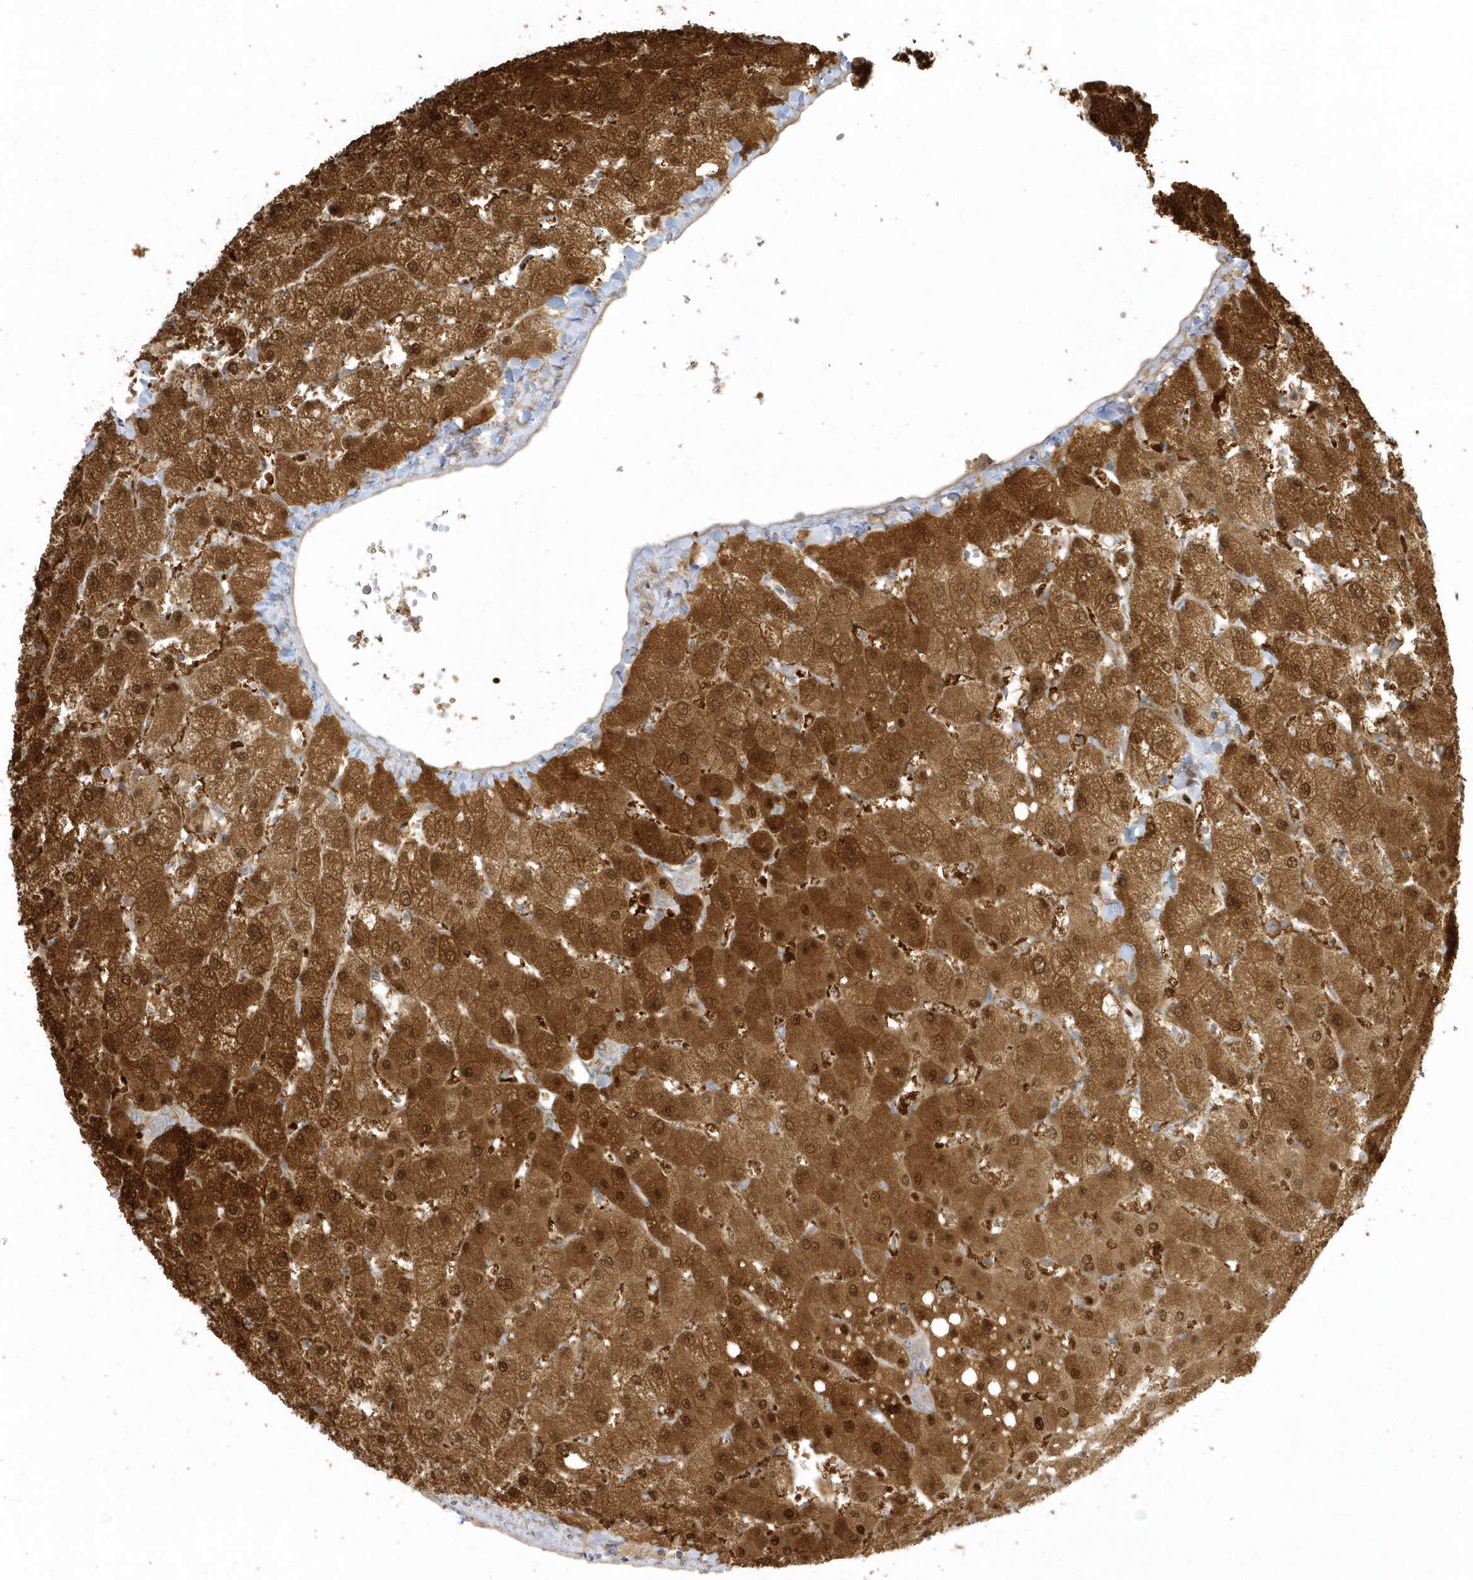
{"staining": {"intensity": "negative", "quantity": "none", "location": "none"}, "tissue": "liver", "cell_type": "Cholangiocytes", "image_type": "normal", "snomed": [{"axis": "morphology", "description": "Normal tissue, NOS"}, {"axis": "topography", "description": "Liver"}], "caption": "Liver stained for a protein using immunohistochemistry (IHC) reveals no positivity cholangiocytes.", "gene": "ARHGEF9", "patient": {"sex": "female", "age": 54}}